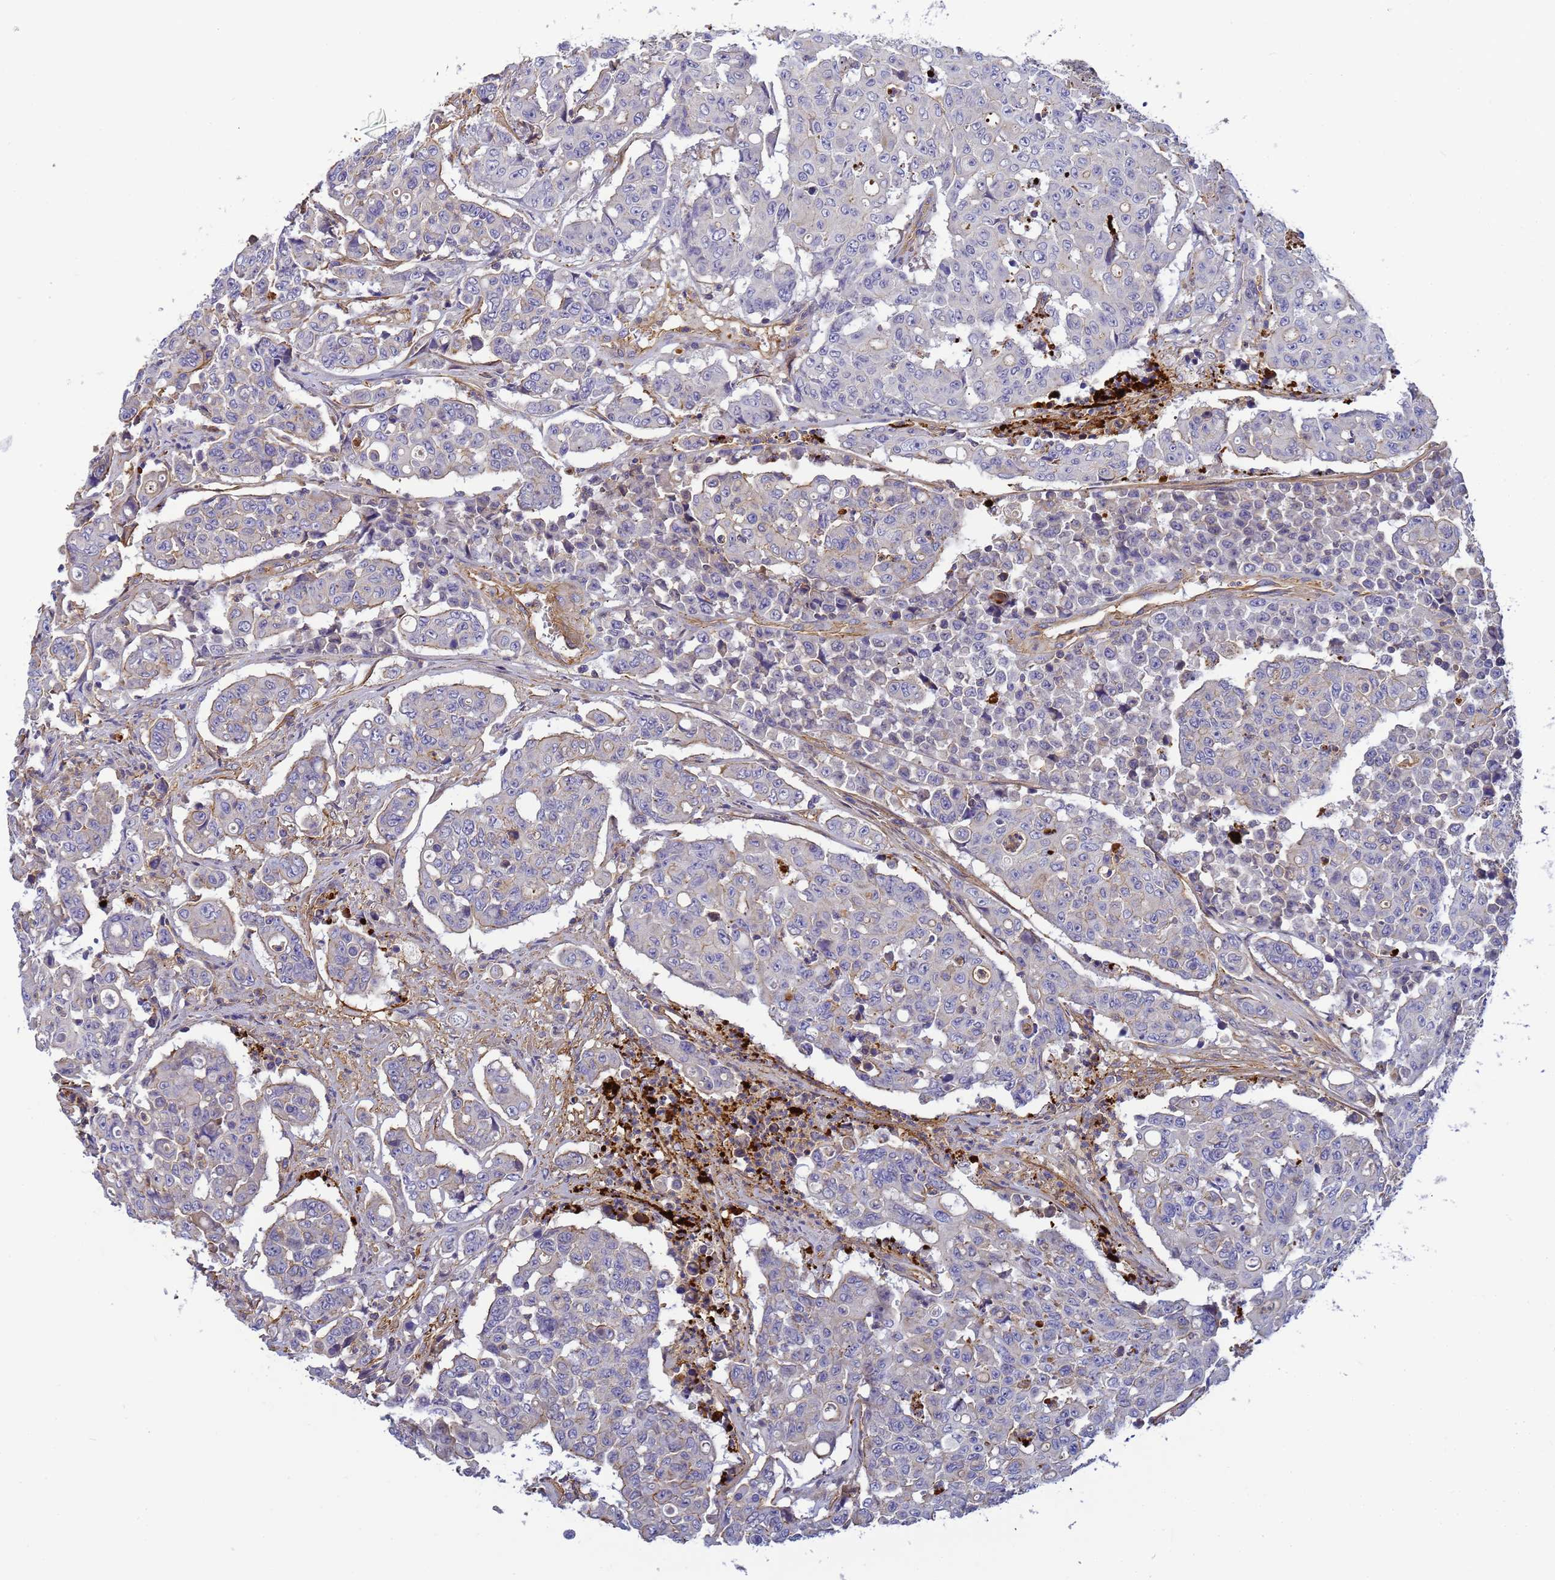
{"staining": {"intensity": "negative", "quantity": "none", "location": "none"}, "tissue": "colorectal cancer", "cell_type": "Tumor cells", "image_type": "cancer", "snomed": [{"axis": "morphology", "description": "Adenocarcinoma, NOS"}, {"axis": "topography", "description": "Colon"}], "caption": "An immunohistochemistry (IHC) histopathology image of colorectal cancer is shown. There is no staining in tumor cells of colorectal cancer.", "gene": "MYL12A", "patient": {"sex": "male", "age": 51}}